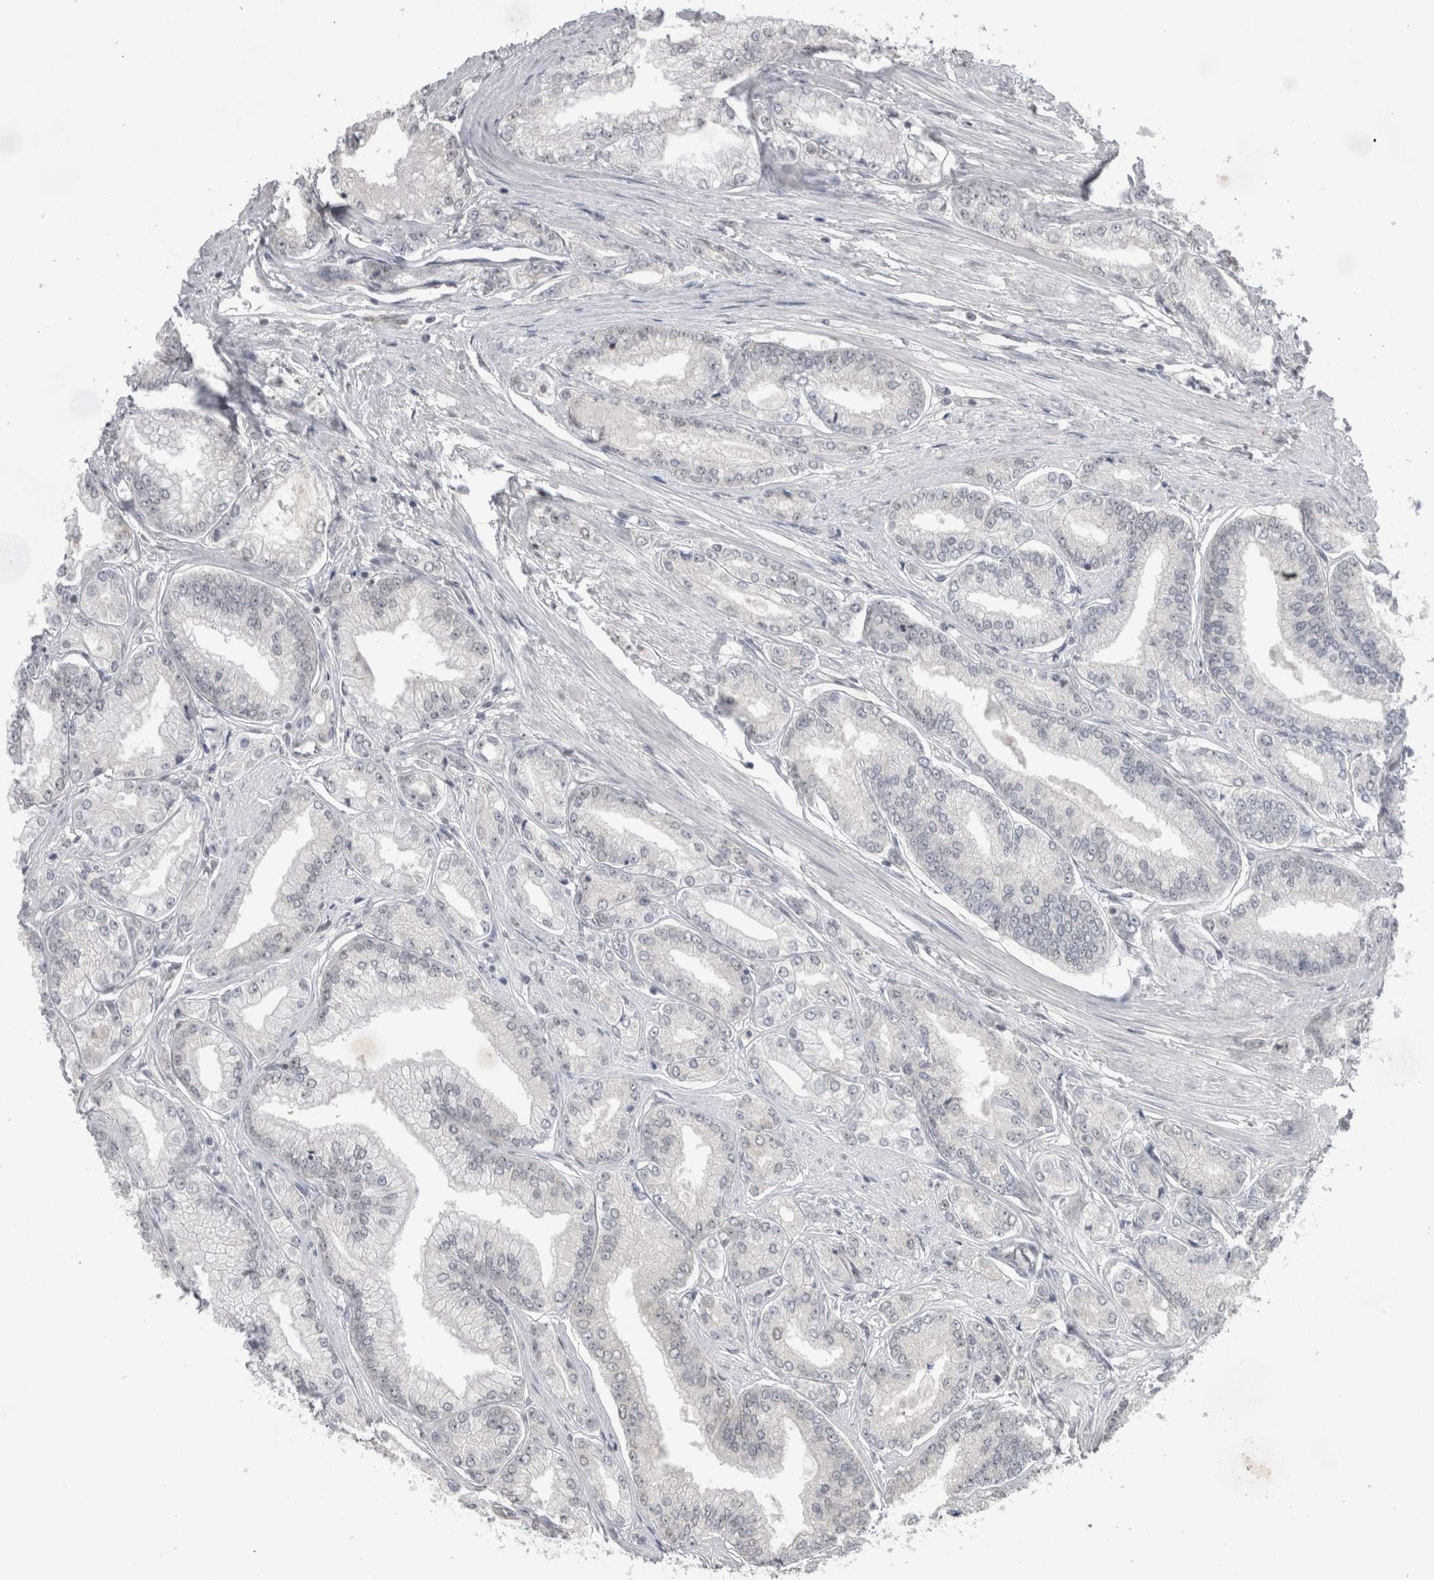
{"staining": {"intensity": "negative", "quantity": "none", "location": "none"}, "tissue": "prostate cancer", "cell_type": "Tumor cells", "image_type": "cancer", "snomed": [{"axis": "morphology", "description": "Adenocarcinoma, Low grade"}, {"axis": "topography", "description": "Prostate"}], "caption": "Tumor cells are negative for protein expression in human prostate low-grade adenocarcinoma.", "gene": "ZNF341", "patient": {"sex": "male", "age": 52}}